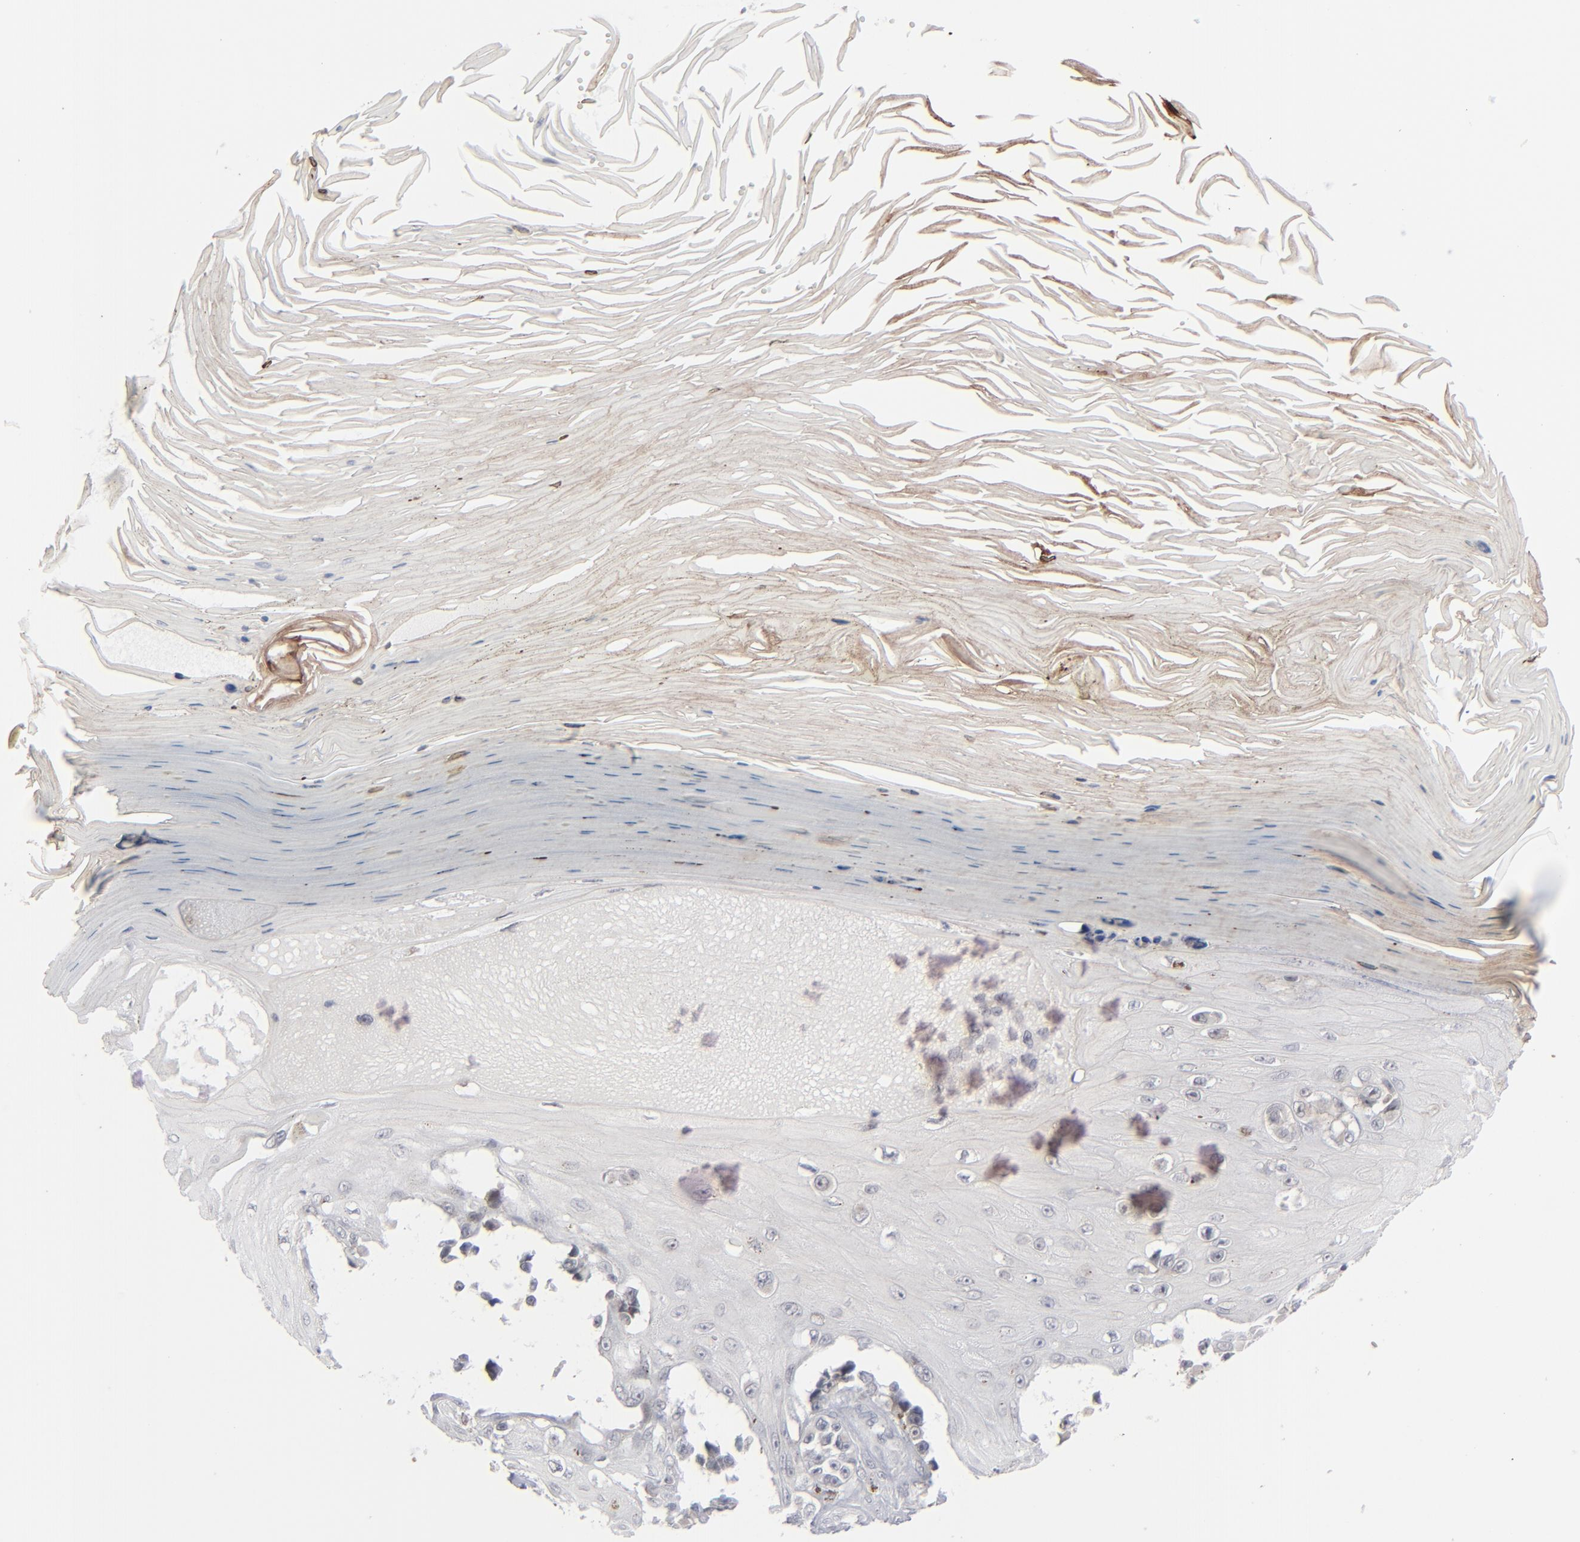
{"staining": {"intensity": "negative", "quantity": "none", "location": "none"}, "tissue": "melanoma", "cell_type": "Tumor cells", "image_type": "cancer", "snomed": [{"axis": "morphology", "description": "Malignant melanoma, NOS"}, {"axis": "topography", "description": "Skin"}], "caption": "A photomicrograph of melanoma stained for a protein shows no brown staining in tumor cells.", "gene": "POF1B", "patient": {"sex": "female", "age": 82}}